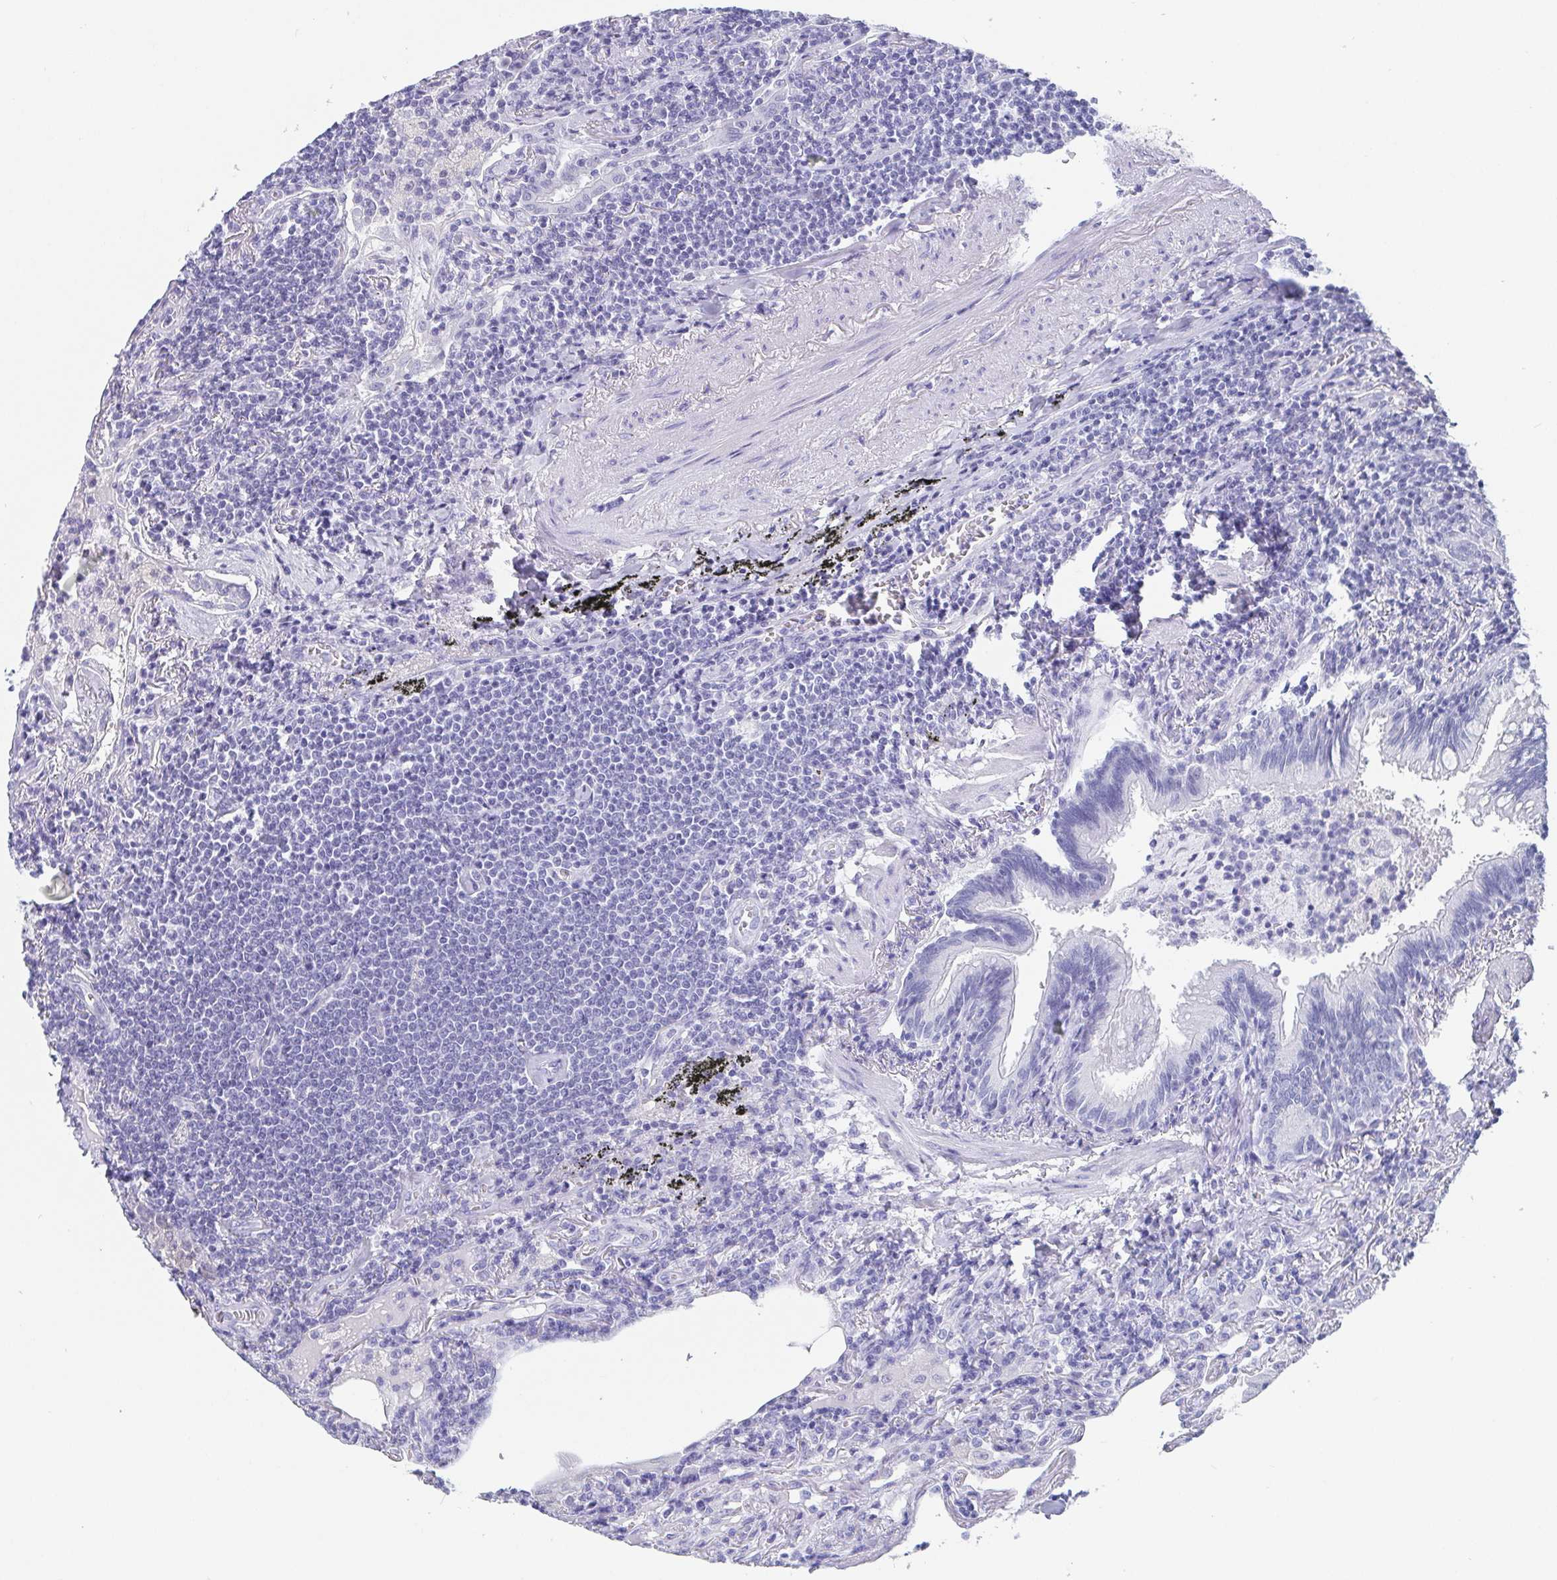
{"staining": {"intensity": "negative", "quantity": "none", "location": "none"}, "tissue": "lymphoma", "cell_type": "Tumor cells", "image_type": "cancer", "snomed": [{"axis": "morphology", "description": "Malignant lymphoma, non-Hodgkin's type, Low grade"}, {"axis": "topography", "description": "Lung"}], "caption": "The image demonstrates no significant expression in tumor cells of lymphoma.", "gene": "IDH1", "patient": {"sex": "female", "age": 71}}